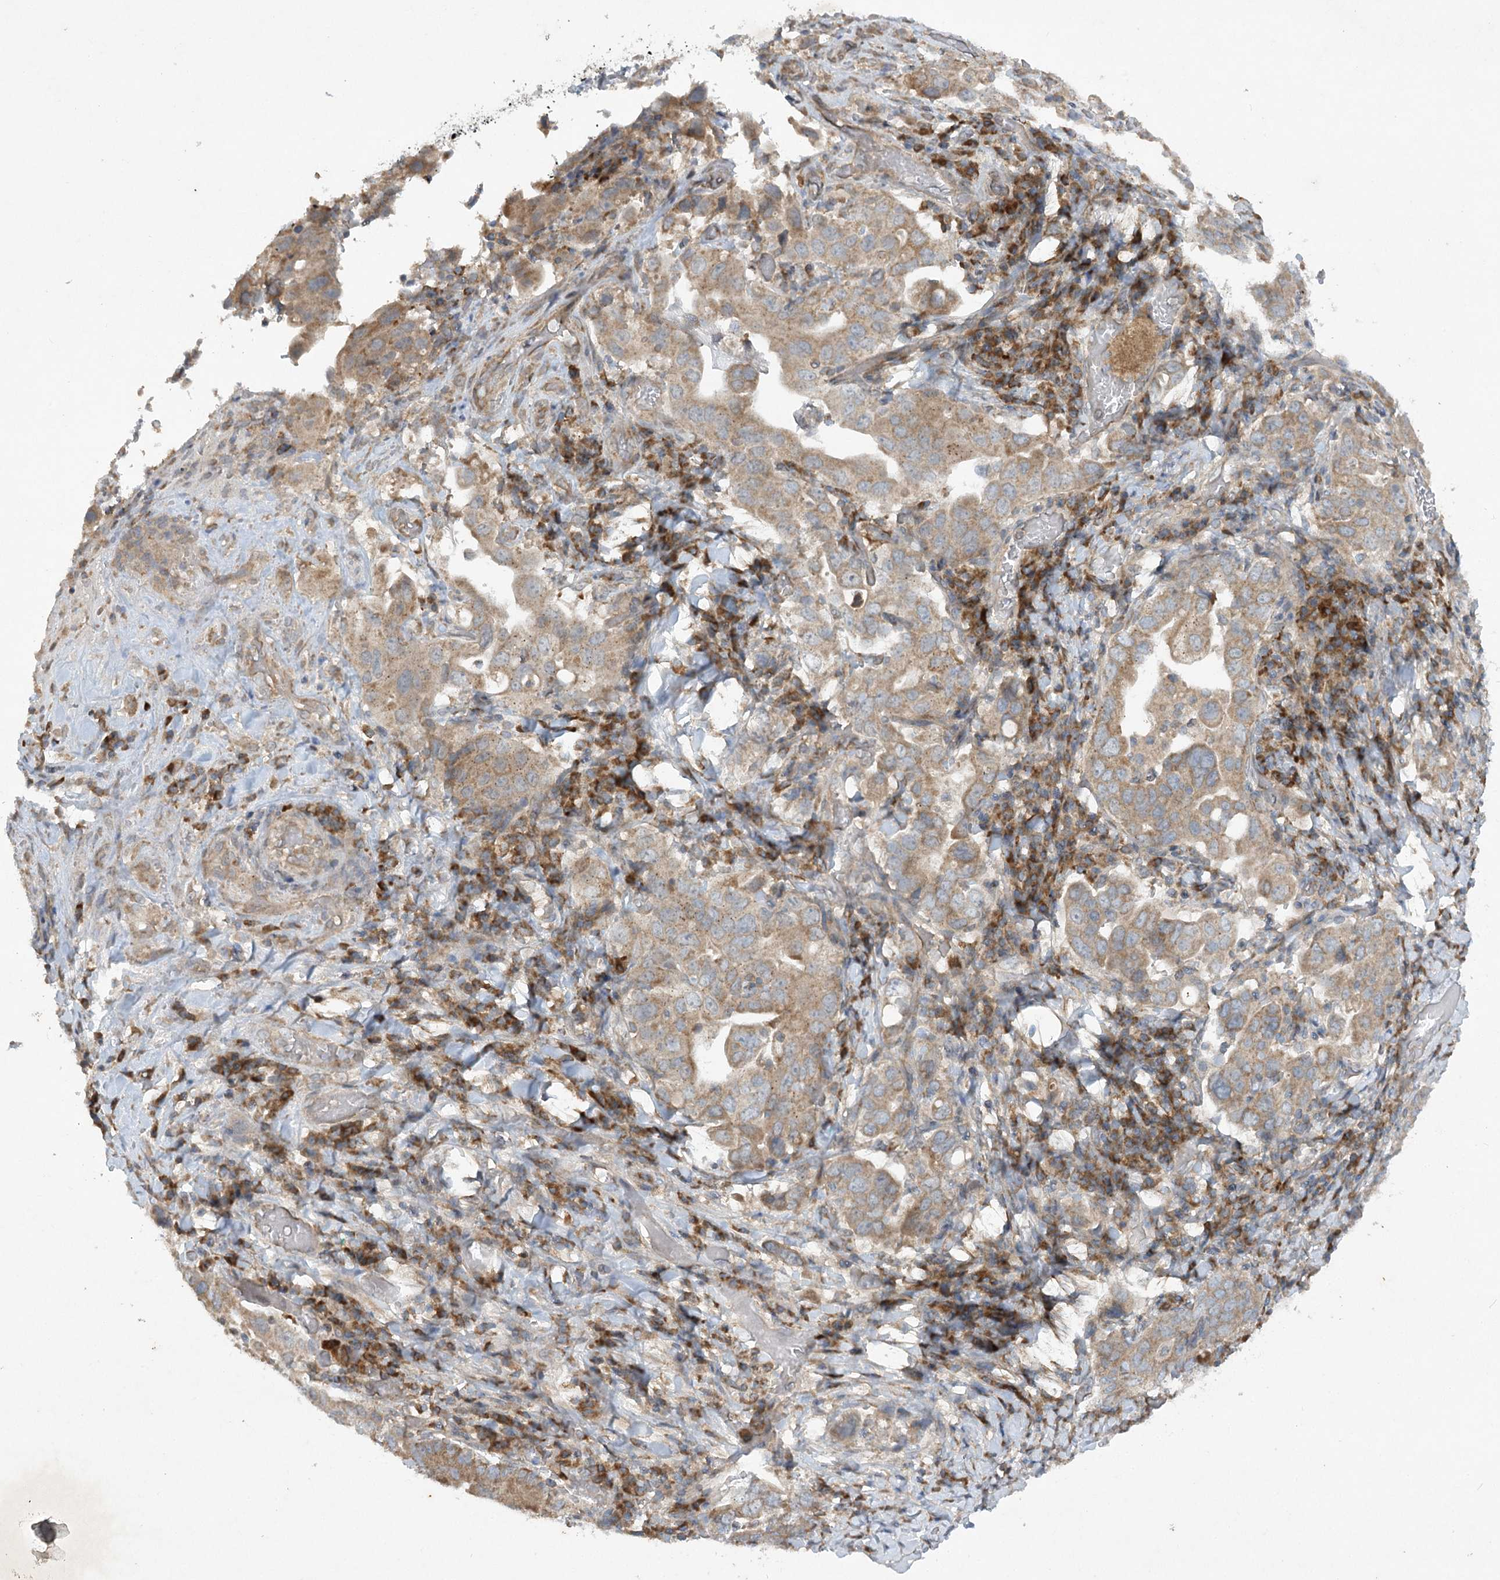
{"staining": {"intensity": "moderate", "quantity": ">75%", "location": "cytoplasmic/membranous"}, "tissue": "stomach cancer", "cell_type": "Tumor cells", "image_type": "cancer", "snomed": [{"axis": "morphology", "description": "Adenocarcinoma, NOS"}, {"axis": "topography", "description": "Stomach, upper"}], "caption": "IHC photomicrograph of neoplastic tissue: human adenocarcinoma (stomach) stained using immunohistochemistry (IHC) shows medium levels of moderate protein expression localized specifically in the cytoplasmic/membranous of tumor cells, appearing as a cytoplasmic/membranous brown color.", "gene": "TRAF3IP1", "patient": {"sex": "male", "age": 62}}